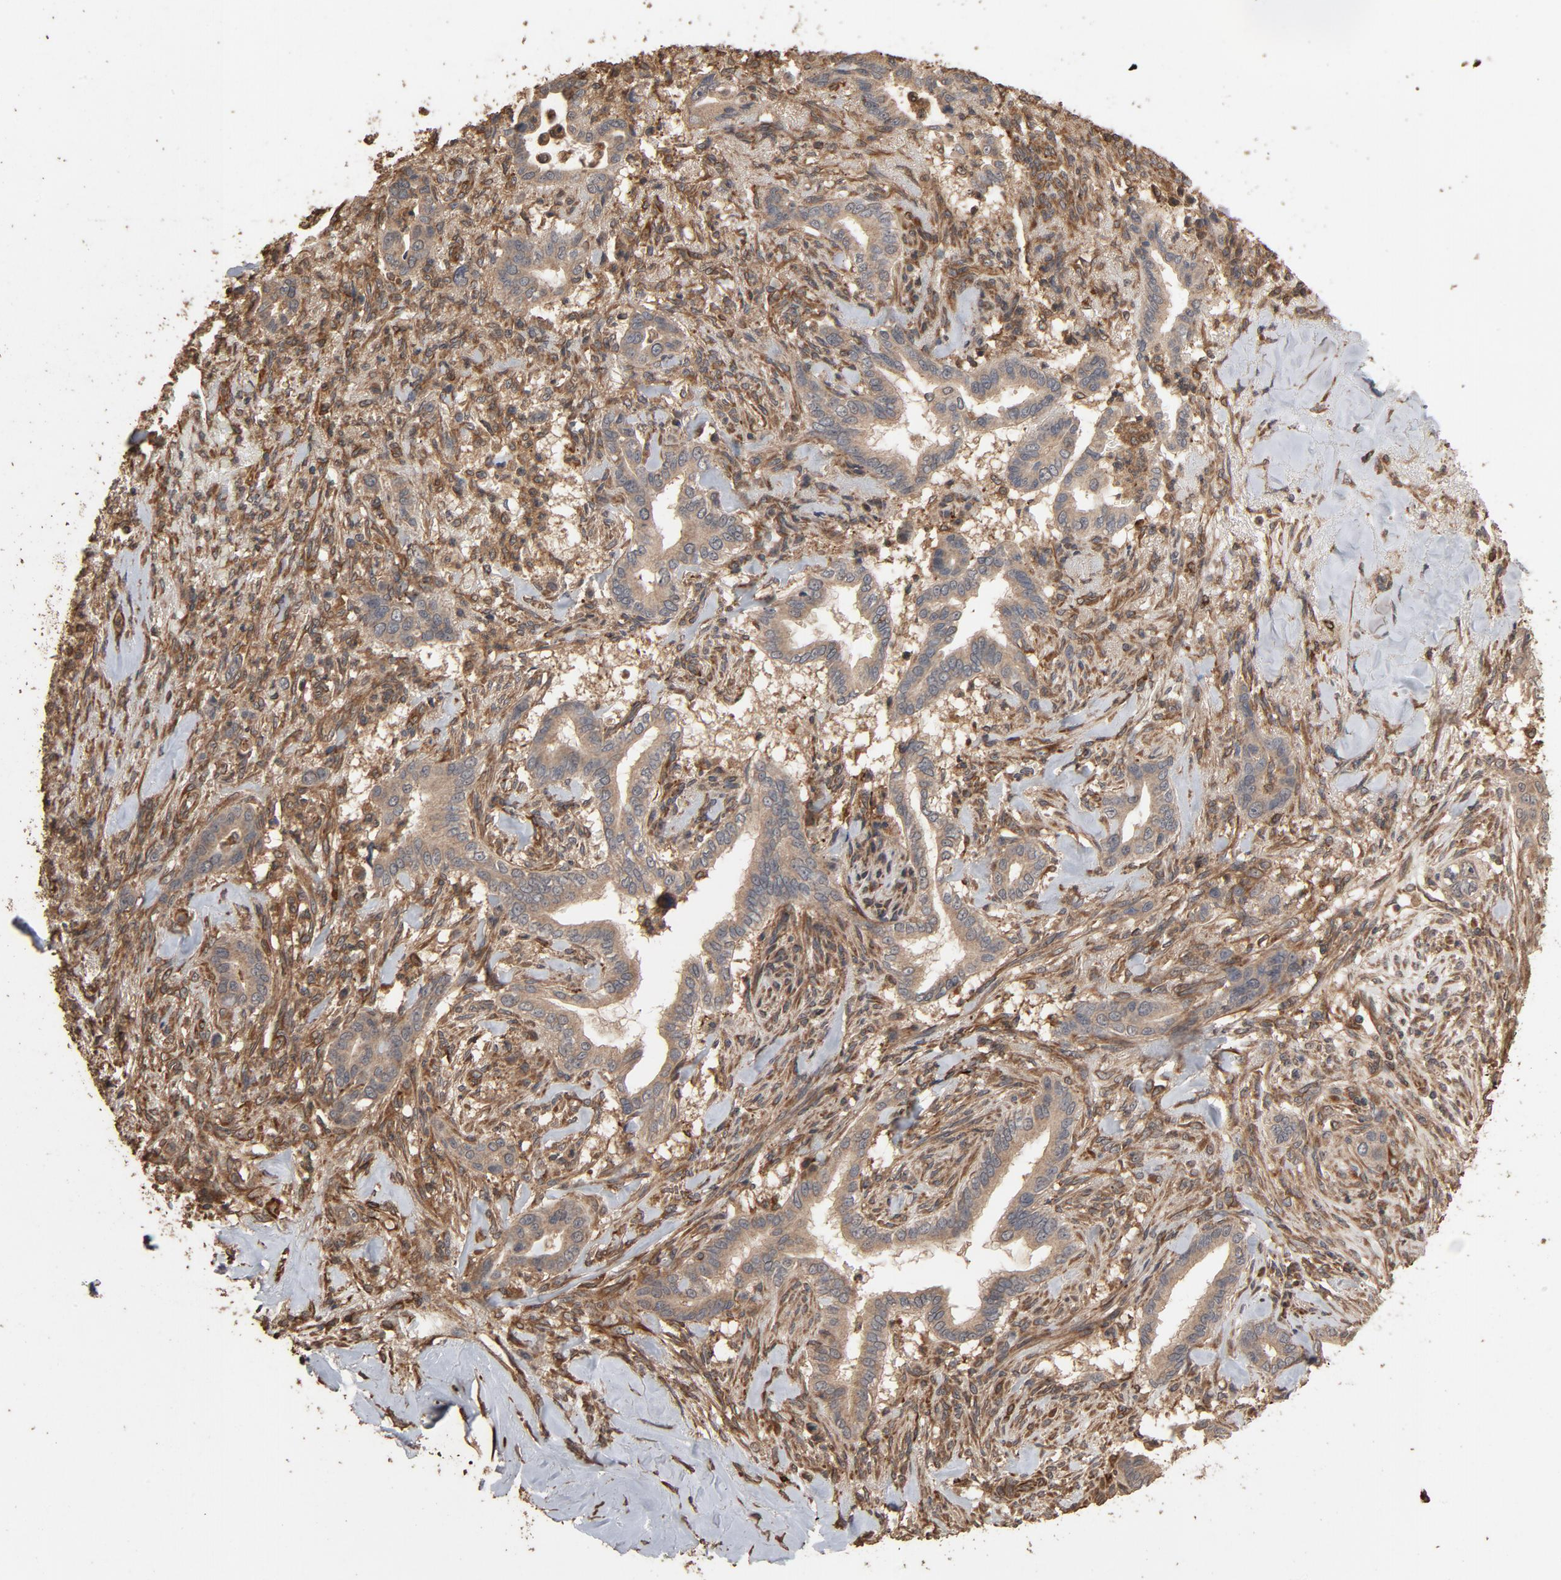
{"staining": {"intensity": "weak", "quantity": ">75%", "location": "cytoplasmic/membranous"}, "tissue": "liver cancer", "cell_type": "Tumor cells", "image_type": "cancer", "snomed": [{"axis": "morphology", "description": "Cholangiocarcinoma"}, {"axis": "topography", "description": "Liver"}], "caption": "IHC staining of liver cholangiocarcinoma, which demonstrates low levels of weak cytoplasmic/membranous staining in approximately >75% of tumor cells indicating weak cytoplasmic/membranous protein staining. The staining was performed using DAB (brown) for protein detection and nuclei were counterstained in hematoxylin (blue).", "gene": "RPS6KA6", "patient": {"sex": "female", "age": 67}}